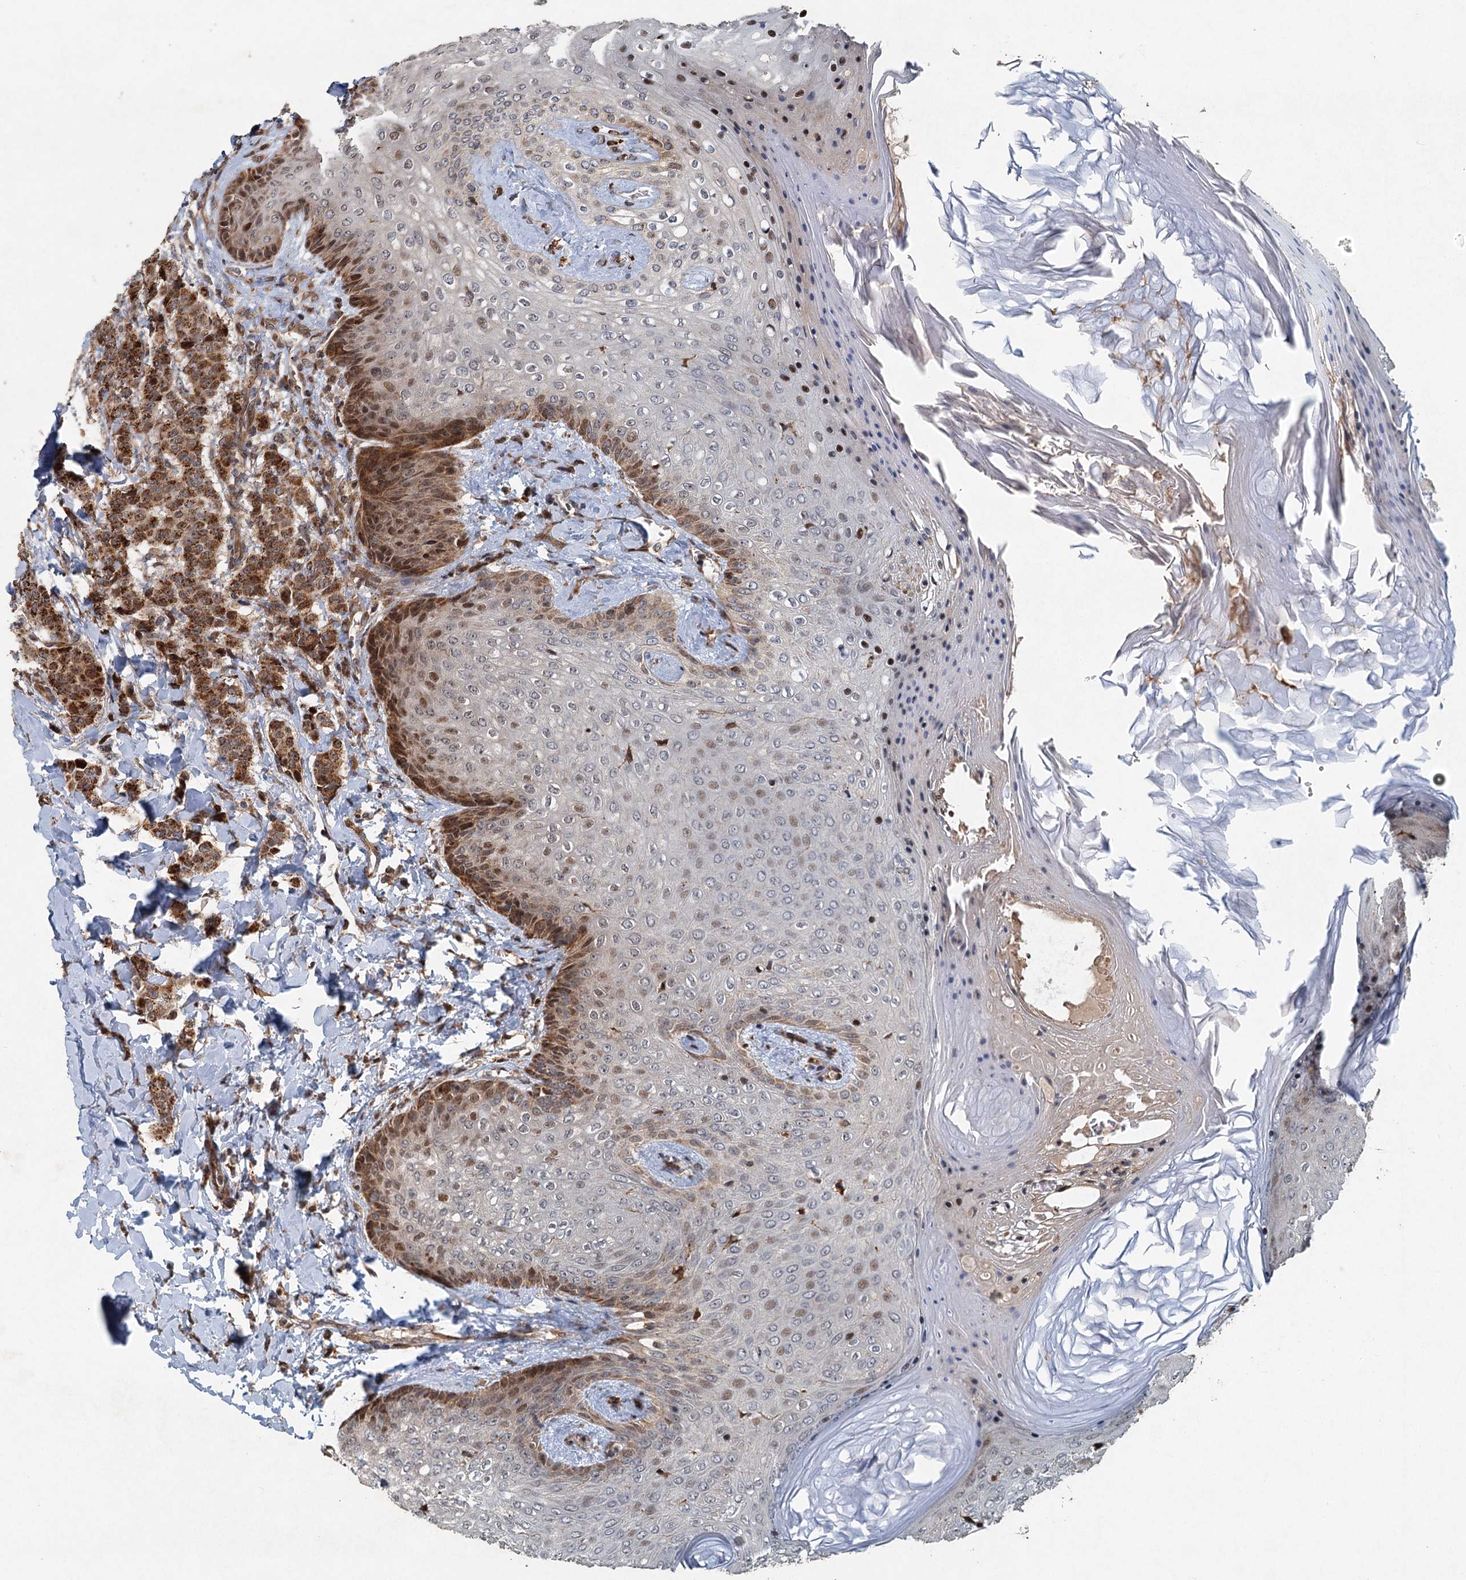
{"staining": {"intensity": "moderate", "quantity": ">75%", "location": "cytoplasmic/membranous"}, "tissue": "breast cancer", "cell_type": "Tumor cells", "image_type": "cancer", "snomed": [{"axis": "morphology", "description": "Duct carcinoma"}, {"axis": "topography", "description": "Breast"}], "caption": "Moderate cytoplasmic/membranous positivity is seen in about >75% of tumor cells in breast infiltrating ductal carcinoma.", "gene": "SRPX2", "patient": {"sex": "female", "age": 40}}